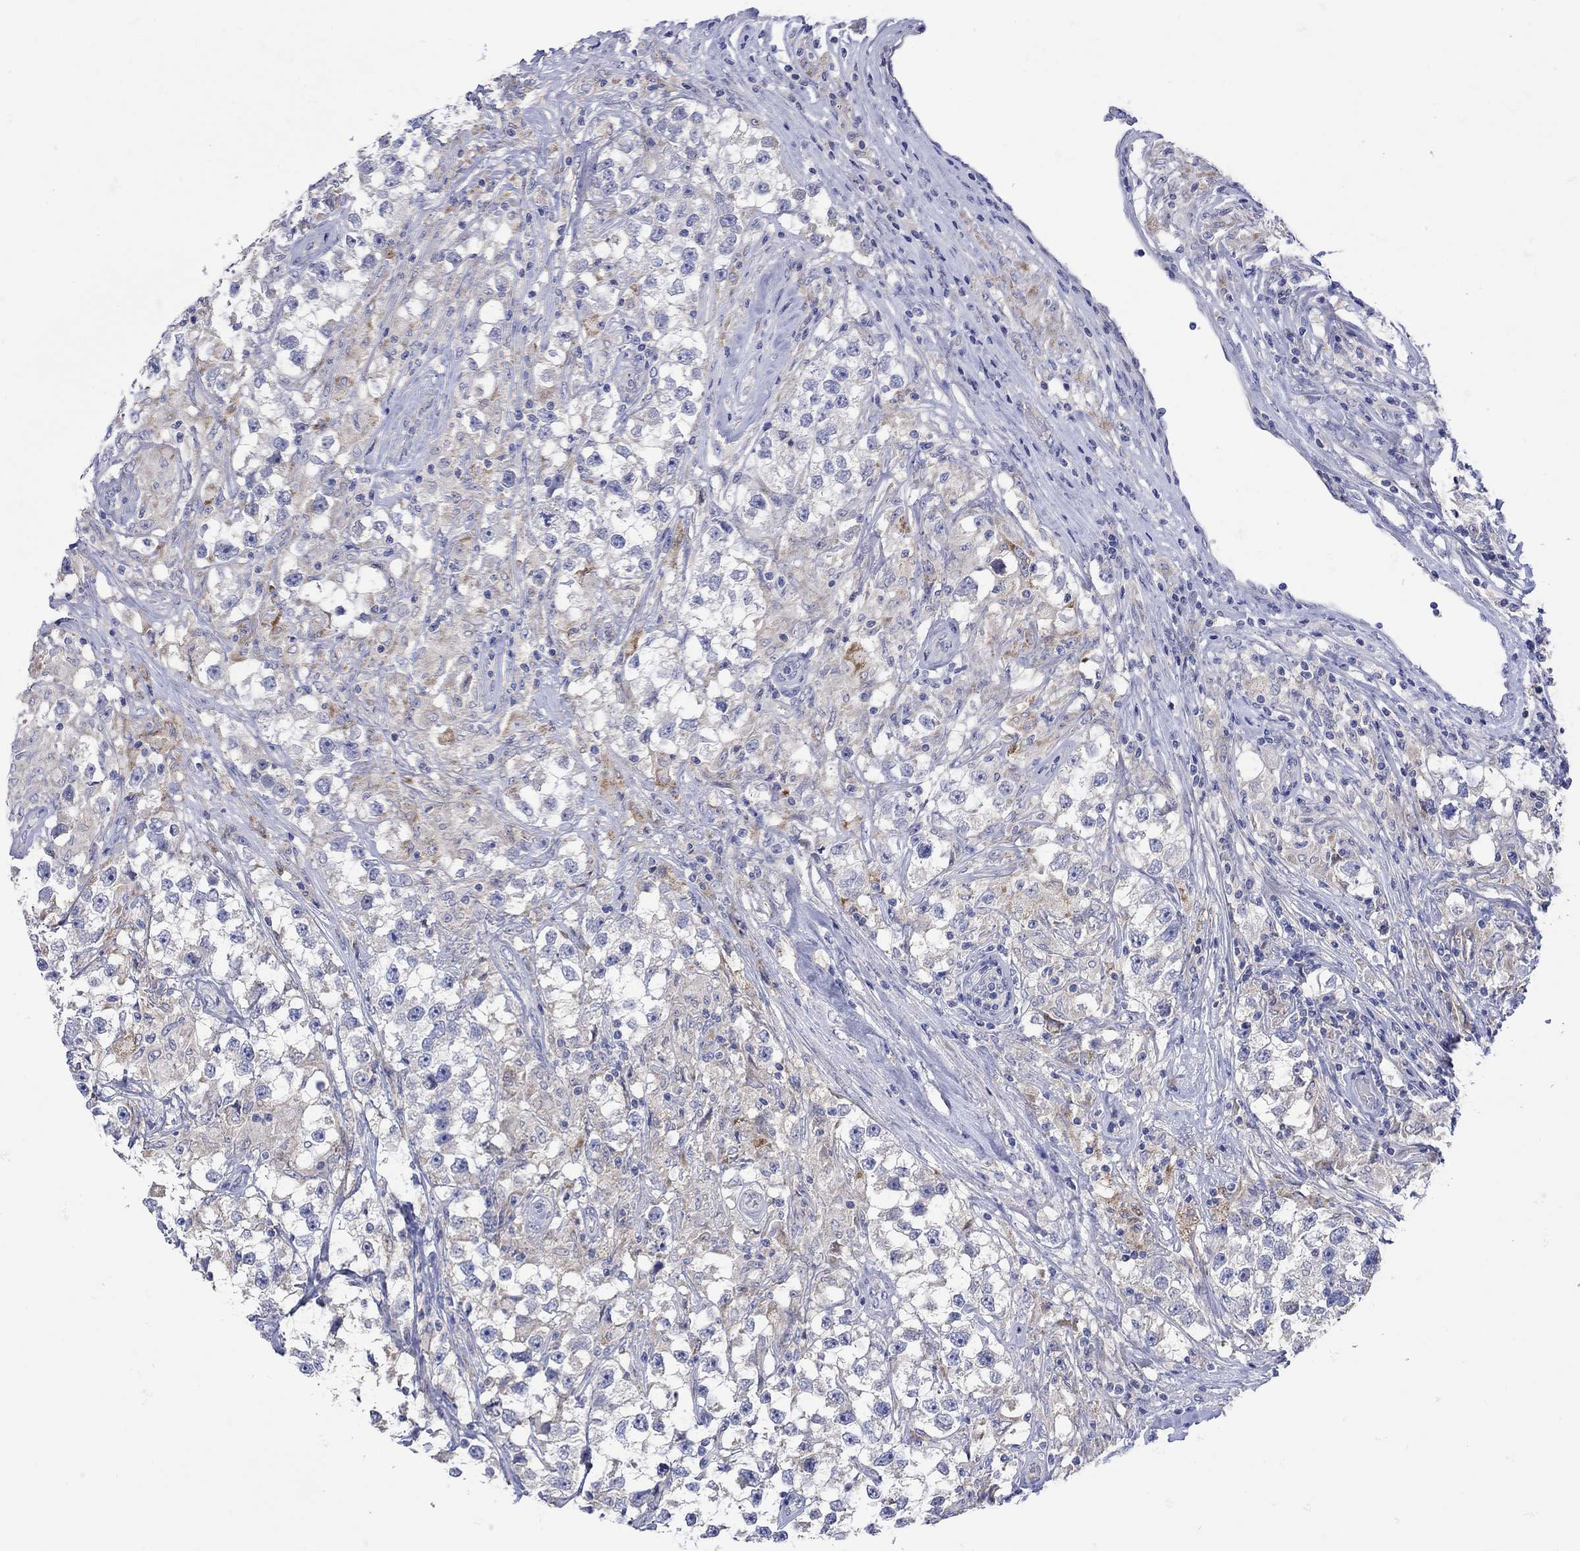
{"staining": {"intensity": "negative", "quantity": "none", "location": "none"}, "tissue": "testis cancer", "cell_type": "Tumor cells", "image_type": "cancer", "snomed": [{"axis": "morphology", "description": "Seminoma, NOS"}, {"axis": "topography", "description": "Testis"}], "caption": "Immunohistochemistry micrograph of neoplastic tissue: human seminoma (testis) stained with DAB reveals no significant protein expression in tumor cells.", "gene": "MSI1", "patient": {"sex": "male", "age": 46}}